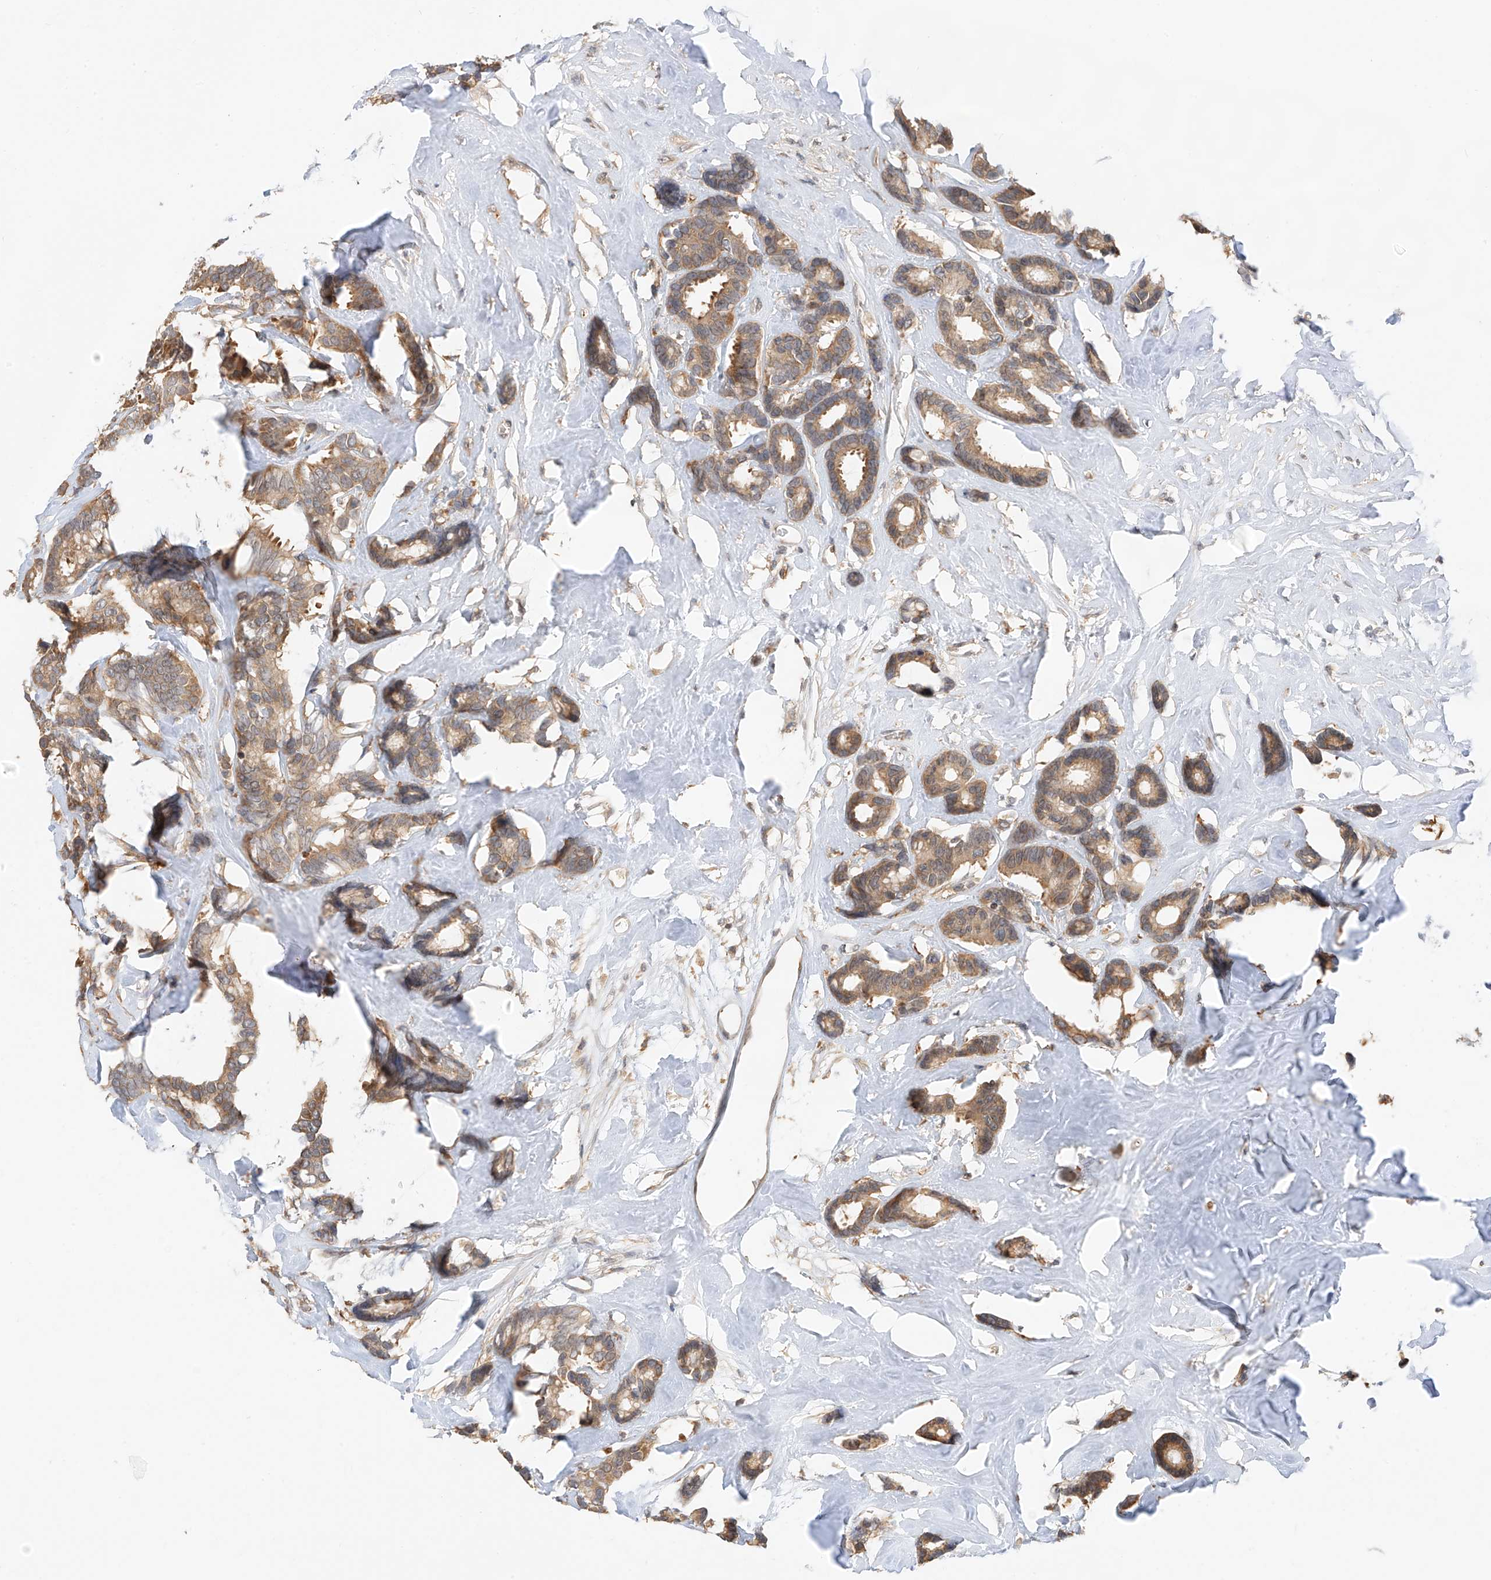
{"staining": {"intensity": "moderate", "quantity": ">75%", "location": "cytoplasmic/membranous"}, "tissue": "breast cancer", "cell_type": "Tumor cells", "image_type": "cancer", "snomed": [{"axis": "morphology", "description": "Duct carcinoma"}, {"axis": "topography", "description": "Breast"}], "caption": "Moderate cytoplasmic/membranous expression for a protein is present in approximately >75% of tumor cells of invasive ductal carcinoma (breast) using IHC.", "gene": "PPA2", "patient": {"sex": "female", "age": 87}}